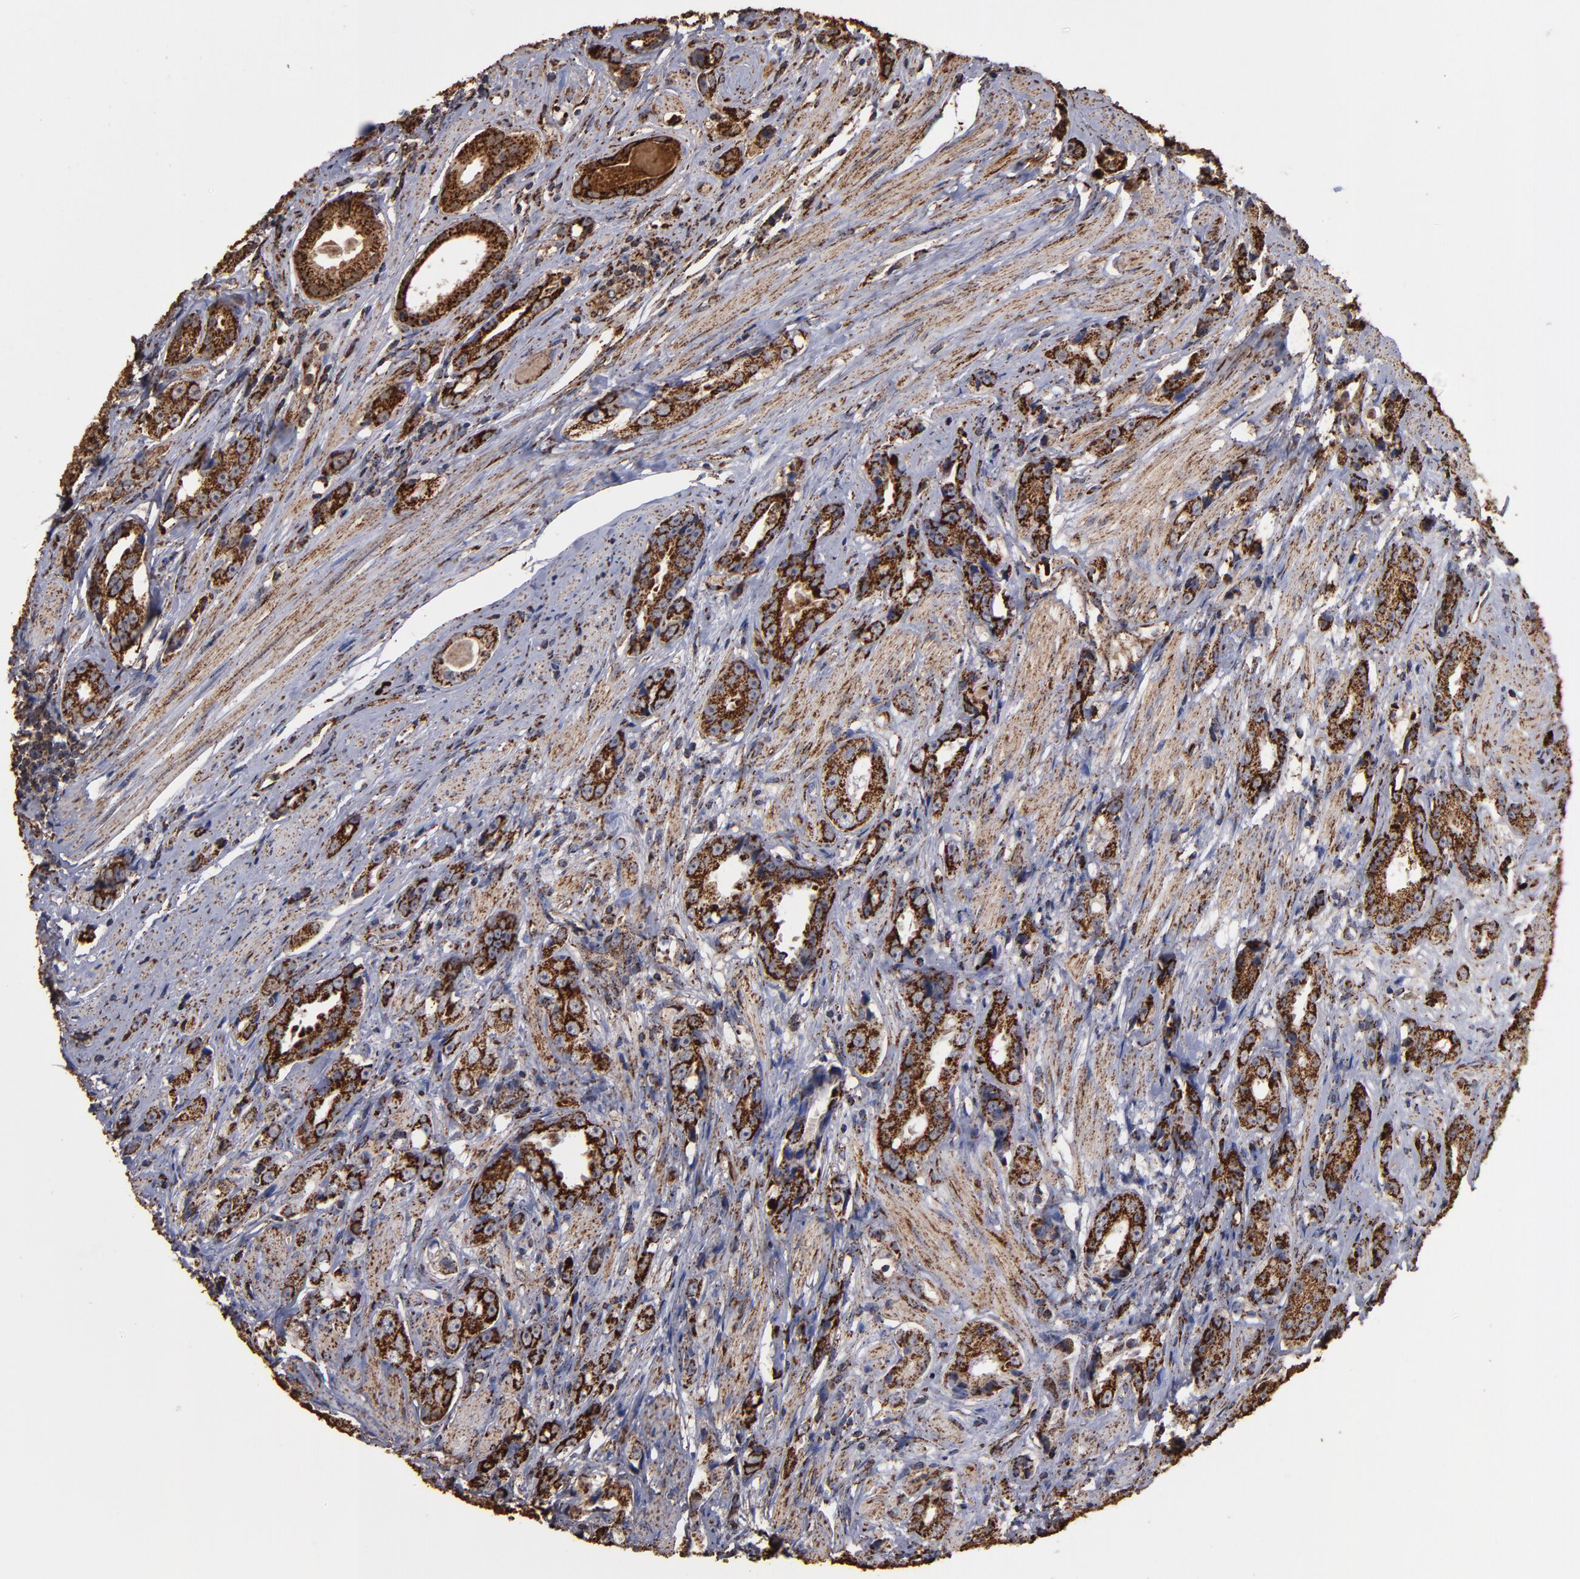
{"staining": {"intensity": "strong", "quantity": ">75%", "location": "cytoplasmic/membranous"}, "tissue": "prostate cancer", "cell_type": "Tumor cells", "image_type": "cancer", "snomed": [{"axis": "morphology", "description": "Adenocarcinoma, Medium grade"}, {"axis": "topography", "description": "Prostate"}], "caption": "Immunohistochemistry (IHC) of human medium-grade adenocarcinoma (prostate) demonstrates high levels of strong cytoplasmic/membranous staining in approximately >75% of tumor cells.", "gene": "SOD2", "patient": {"sex": "male", "age": 53}}